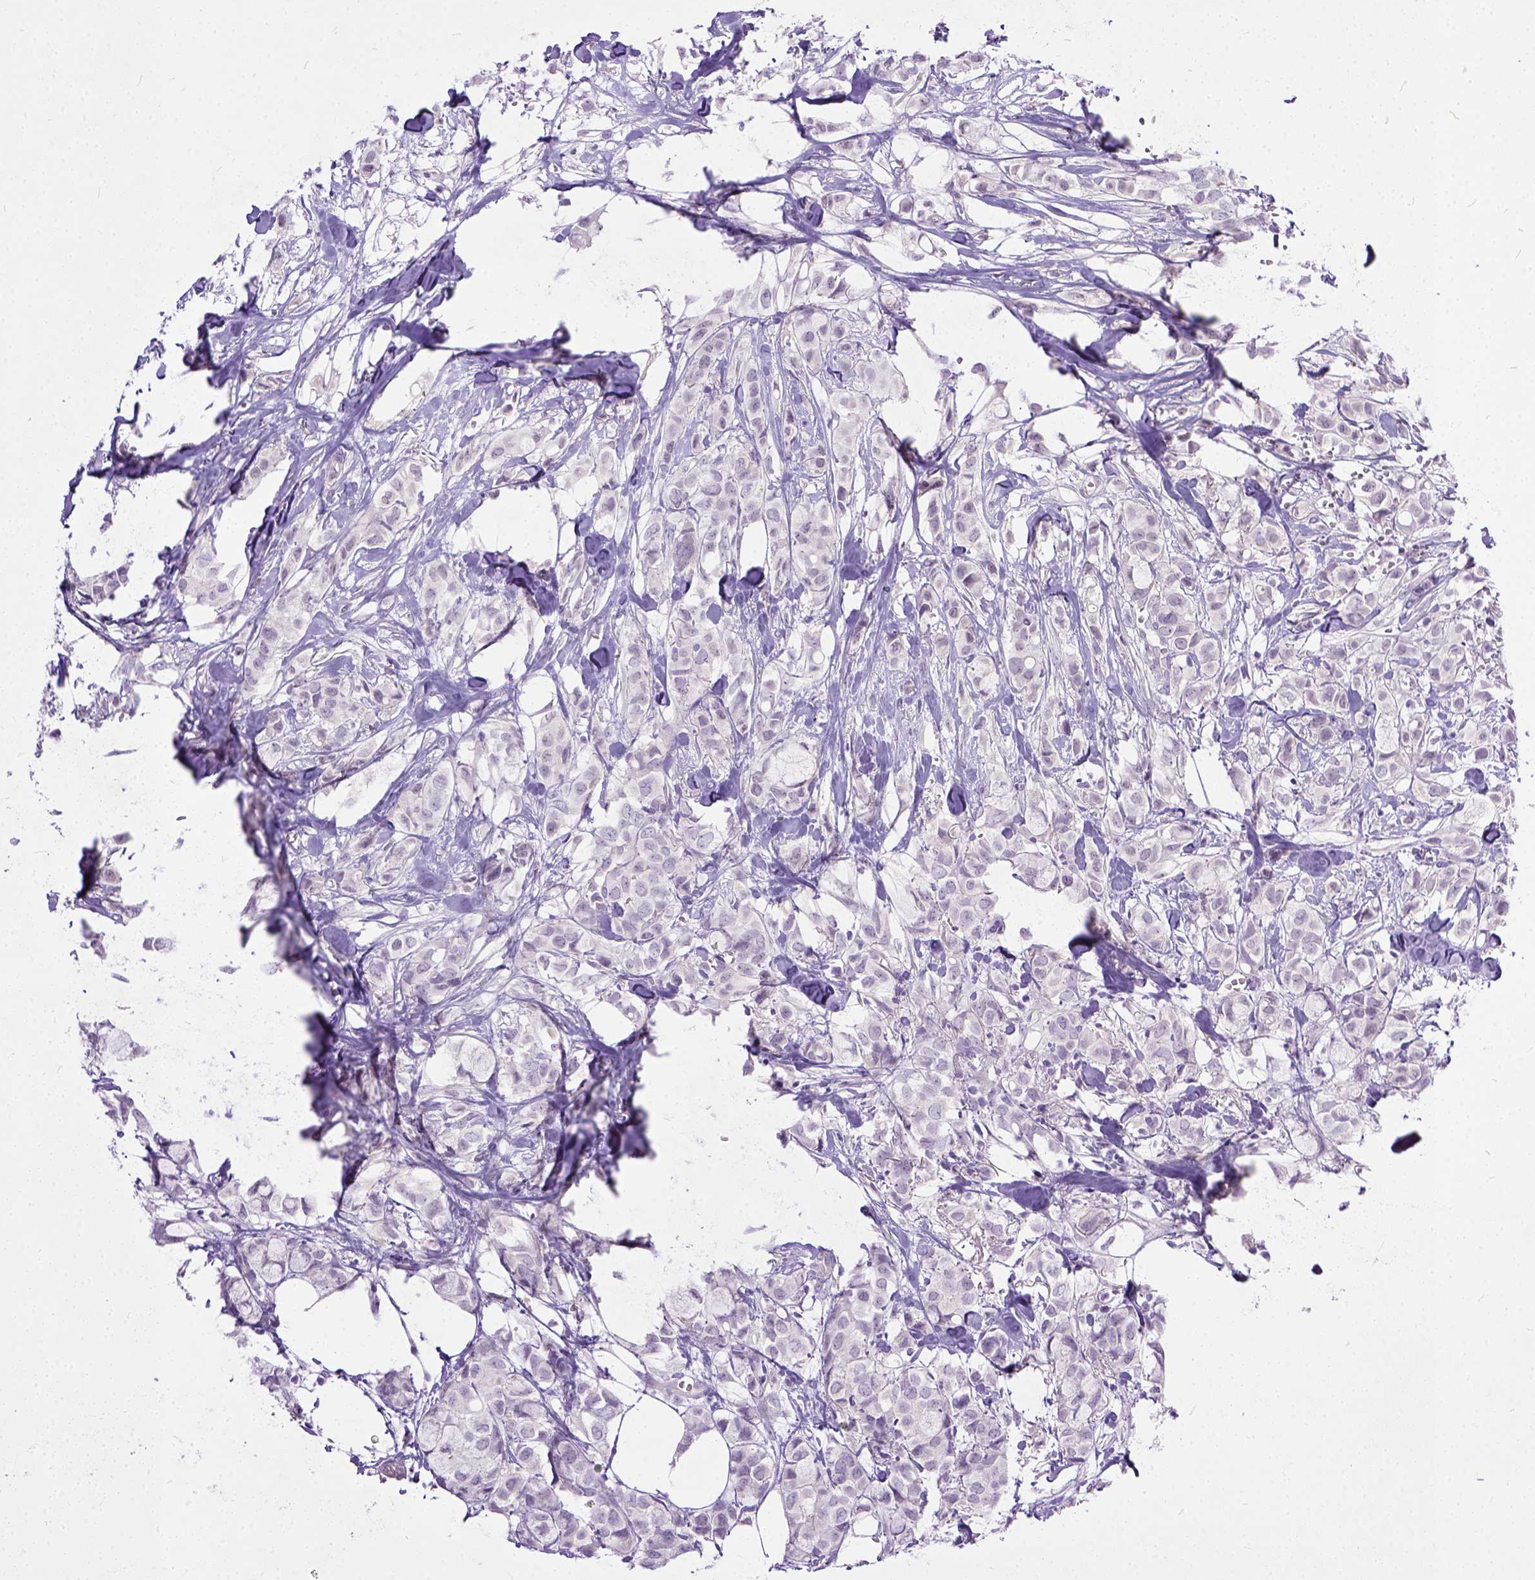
{"staining": {"intensity": "negative", "quantity": "none", "location": "none"}, "tissue": "breast cancer", "cell_type": "Tumor cells", "image_type": "cancer", "snomed": [{"axis": "morphology", "description": "Duct carcinoma"}, {"axis": "topography", "description": "Breast"}], "caption": "Tumor cells show no significant positivity in breast infiltrating ductal carcinoma. Brightfield microscopy of immunohistochemistry (IHC) stained with DAB (brown) and hematoxylin (blue), captured at high magnification.", "gene": "ADGRF1", "patient": {"sex": "female", "age": 85}}